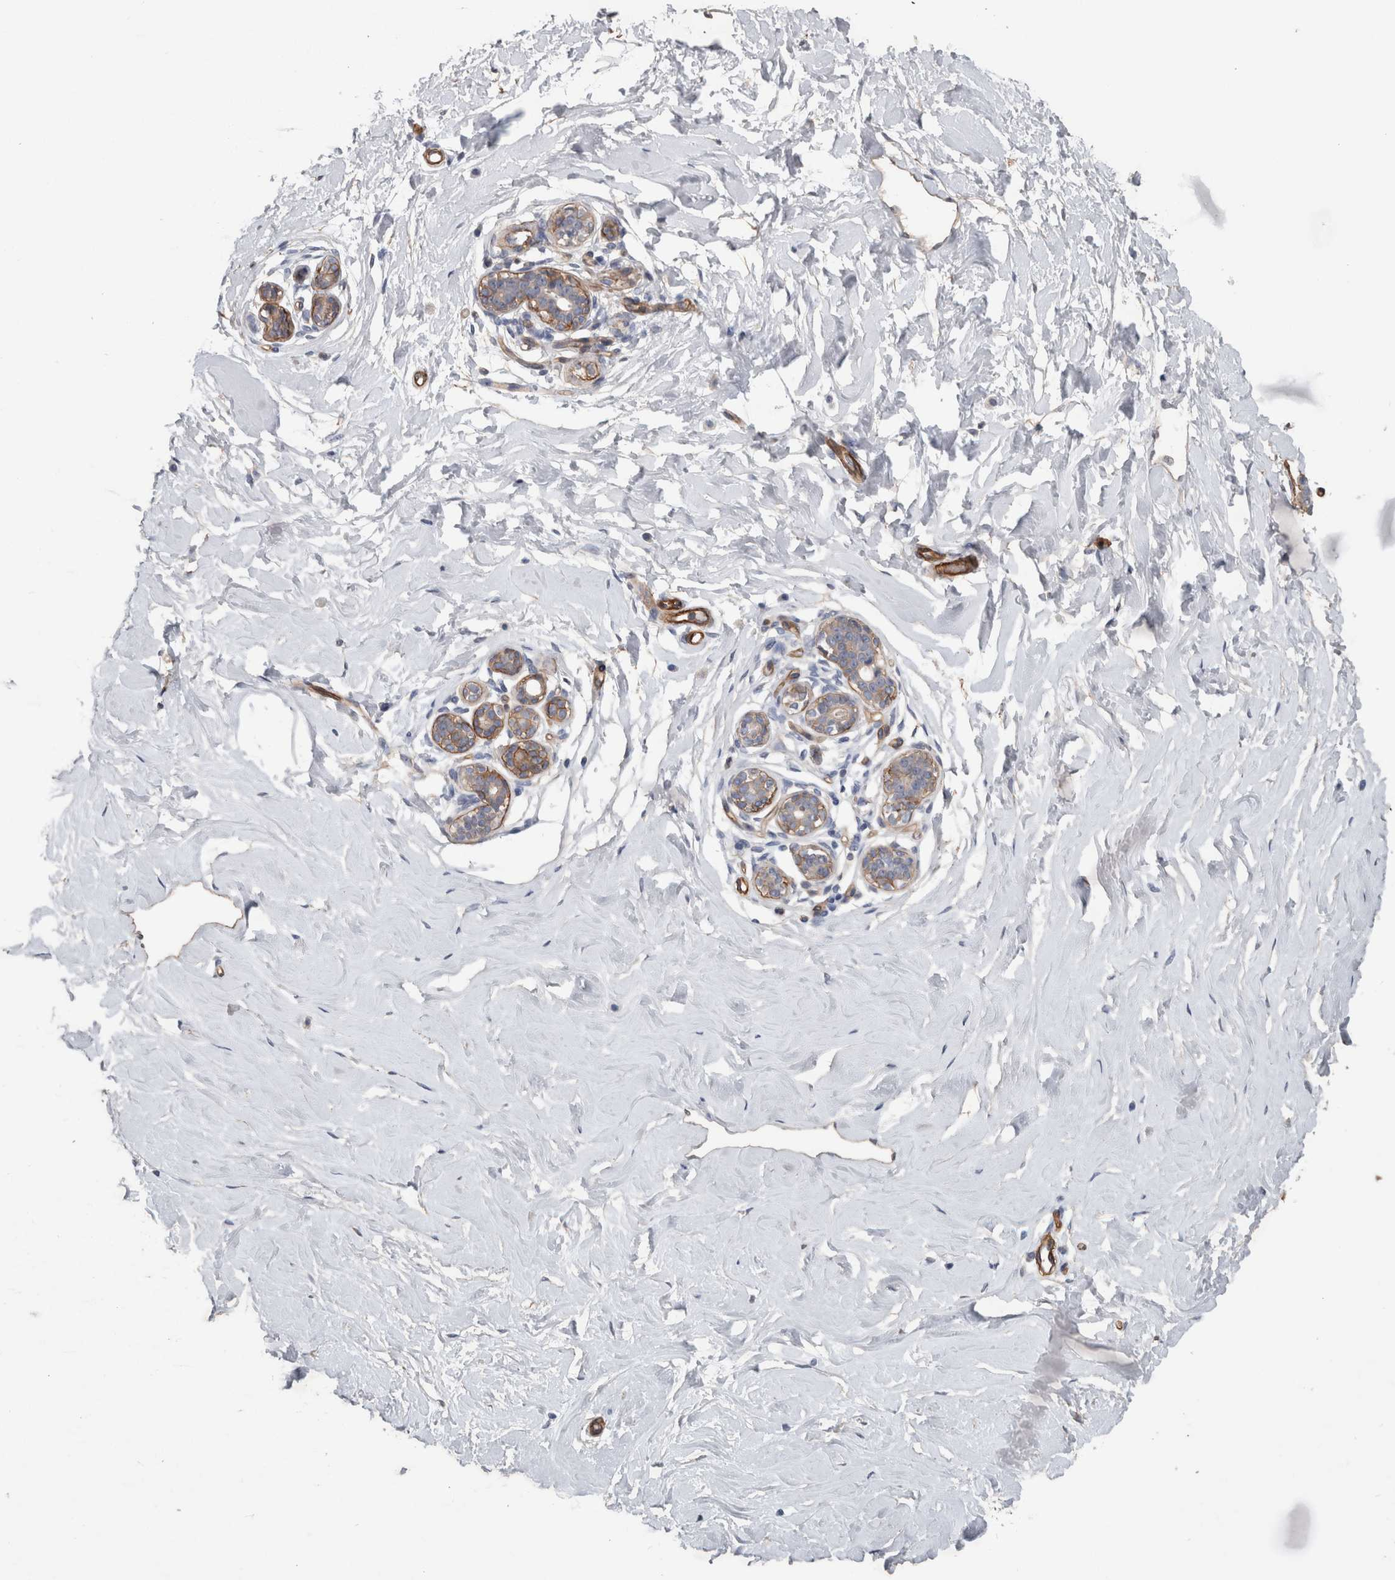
{"staining": {"intensity": "negative", "quantity": "none", "location": "none"}, "tissue": "breast", "cell_type": "Adipocytes", "image_type": "normal", "snomed": [{"axis": "morphology", "description": "Normal tissue, NOS"}, {"axis": "morphology", "description": "Adenoma, NOS"}, {"axis": "topography", "description": "Breast"}], "caption": "The immunohistochemistry (IHC) image has no significant staining in adipocytes of breast. (Brightfield microscopy of DAB (3,3'-diaminobenzidine) immunohistochemistry (IHC) at high magnification).", "gene": "BCAM", "patient": {"sex": "female", "age": 23}}